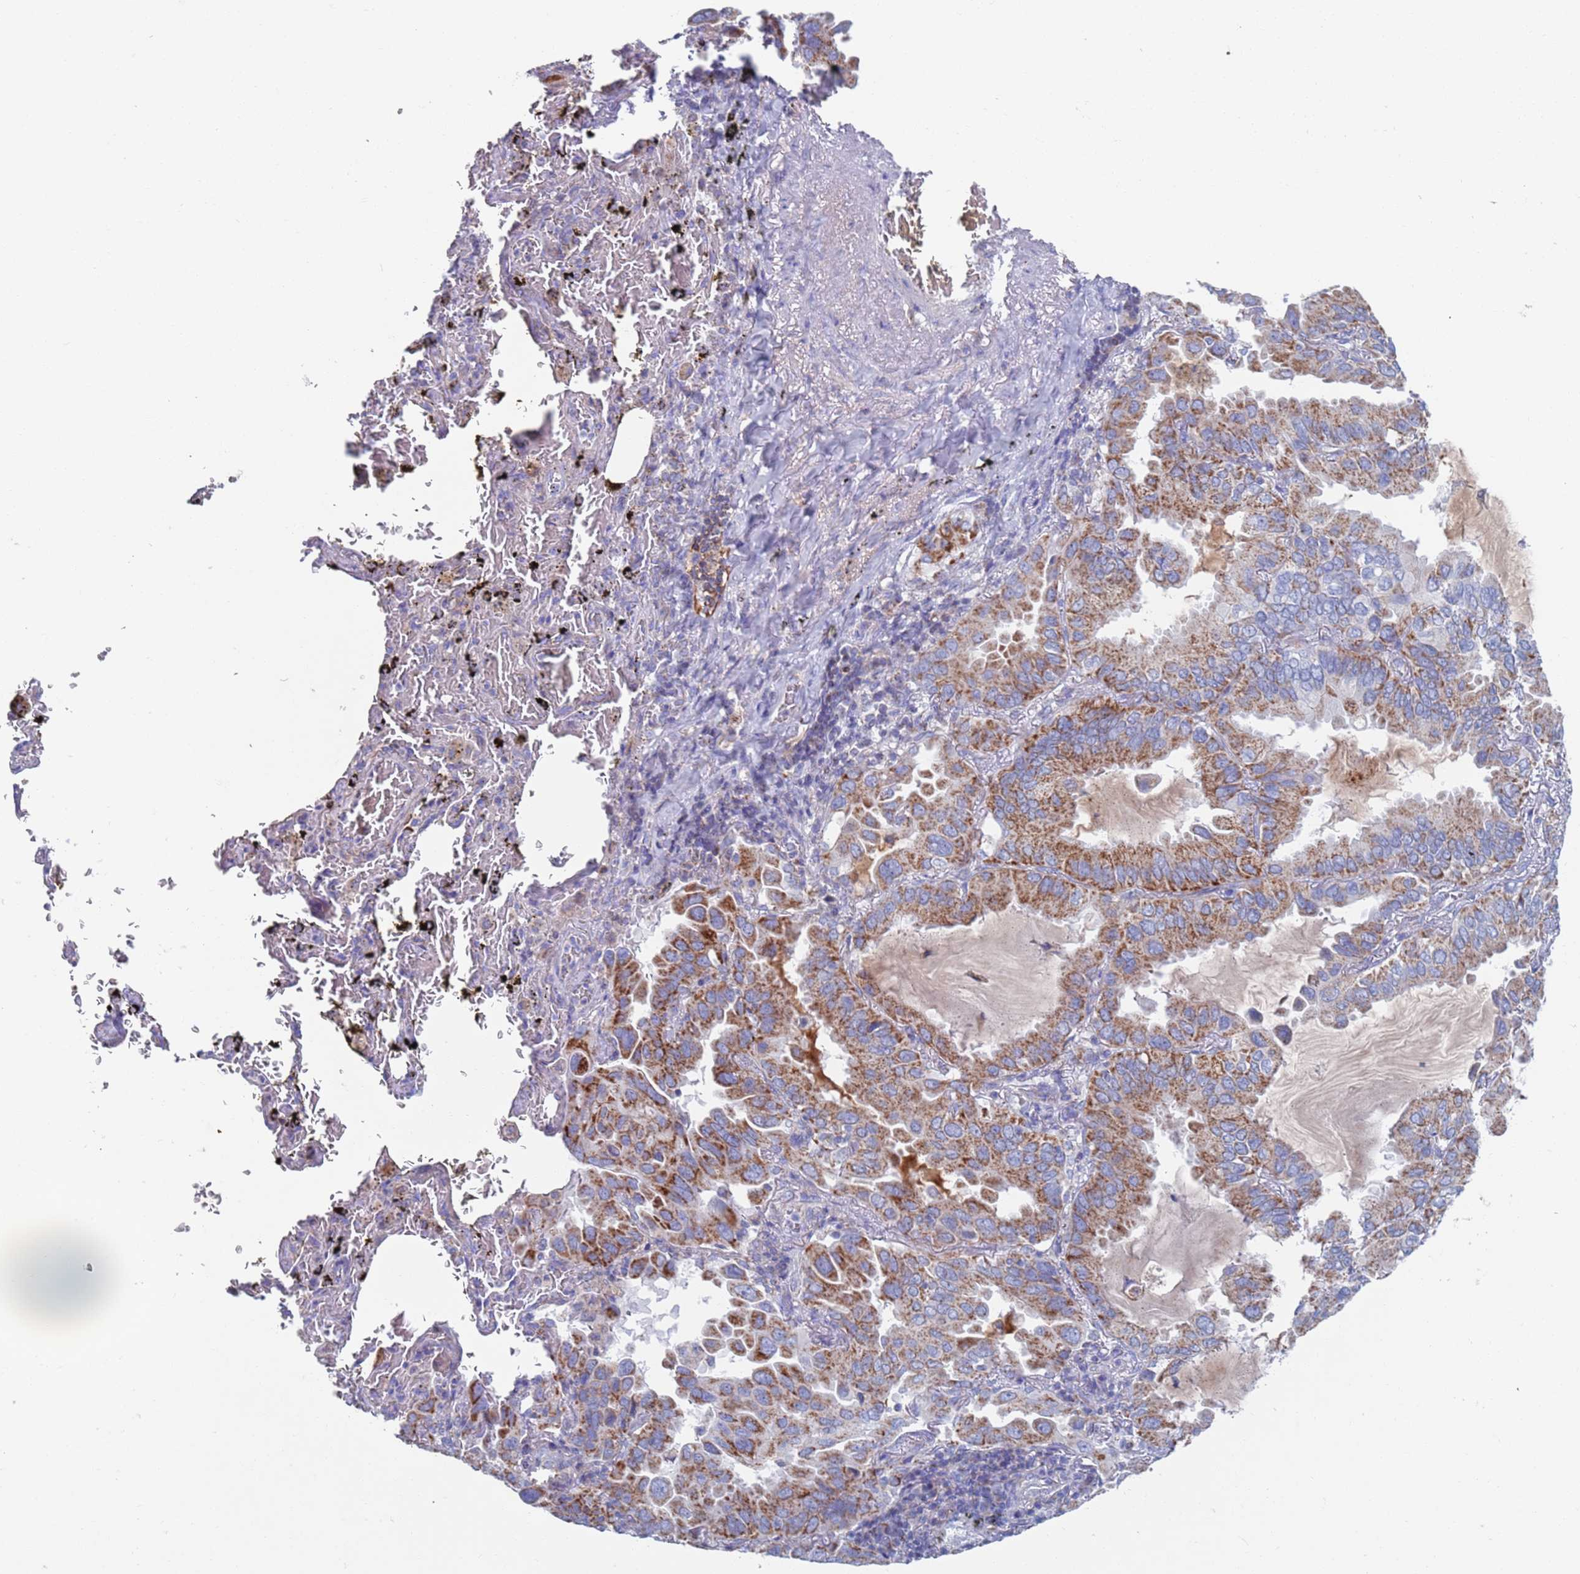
{"staining": {"intensity": "moderate", "quantity": ">75%", "location": "cytoplasmic/membranous"}, "tissue": "lung cancer", "cell_type": "Tumor cells", "image_type": "cancer", "snomed": [{"axis": "morphology", "description": "Adenocarcinoma, NOS"}, {"axis": "topography", "description": "Lung"}], "caption": "Protein staining of lung adenocarcinoma tissue exhibits moderate cytoplasmic/membranous expression in approximately >75% of tumor cells.", "gene": "MRPL22", "patient": {"sex": "male", "age": 64}}